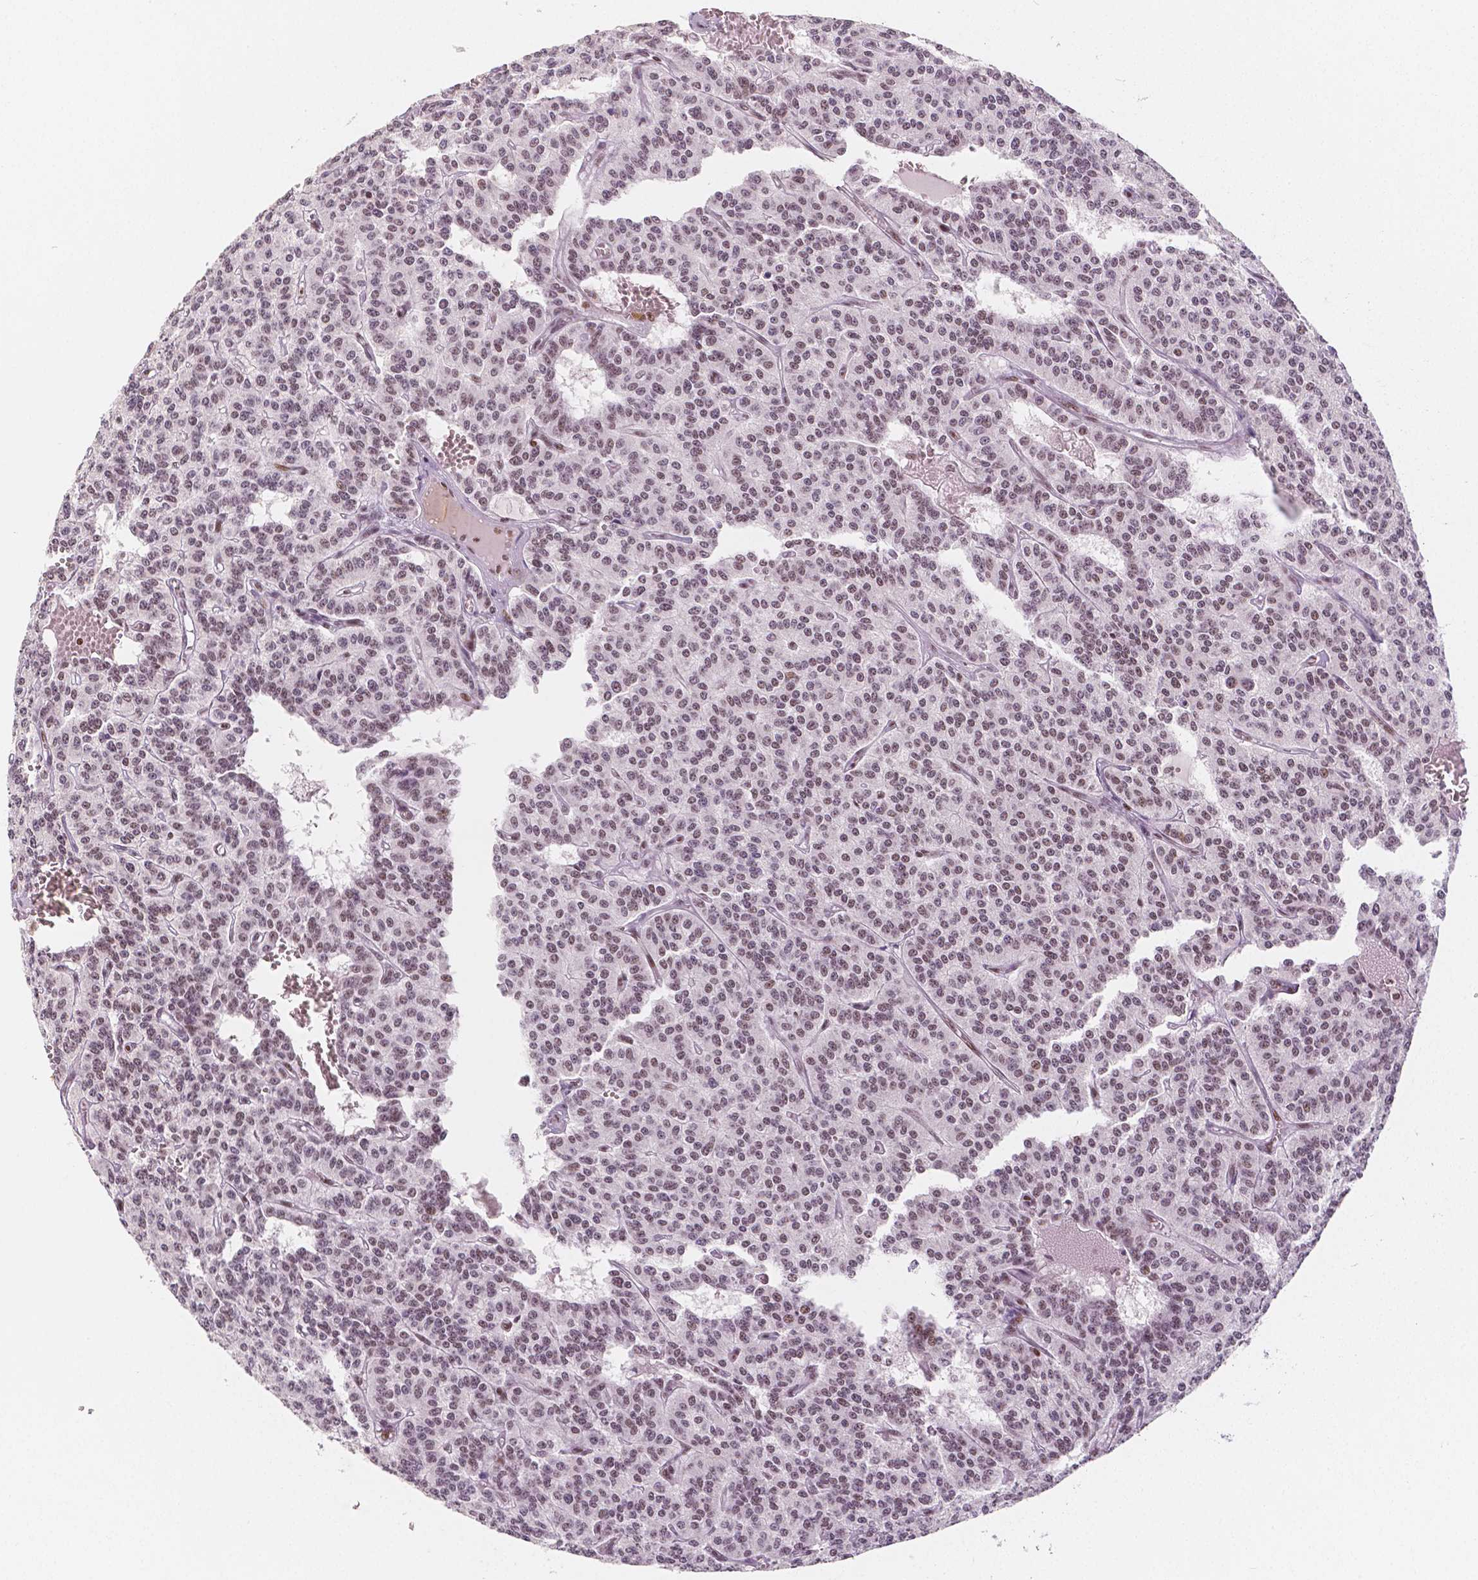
{"staining": {"intensity": "moderate", "quantity": ">75%", "location": "nuclear"}, "tissue": "carcinoid", "cell_type": "Tumor cells", "image_type": "cancer", "snomed": [{"axis": "morphology", "description": "Carcinoid, malignant, NOS"}, {"axis": "topography", "description": "Lung"}], "caption": "Immunohistochemistry photomicrograph of human carcinoid (malignant) stained for a protein (brown), which reveals medium levels of moderate nuclear staining in about >75% of tumor cells.", "gene": "HDAC1", "patient": {"sex": "female", "age": 71}}